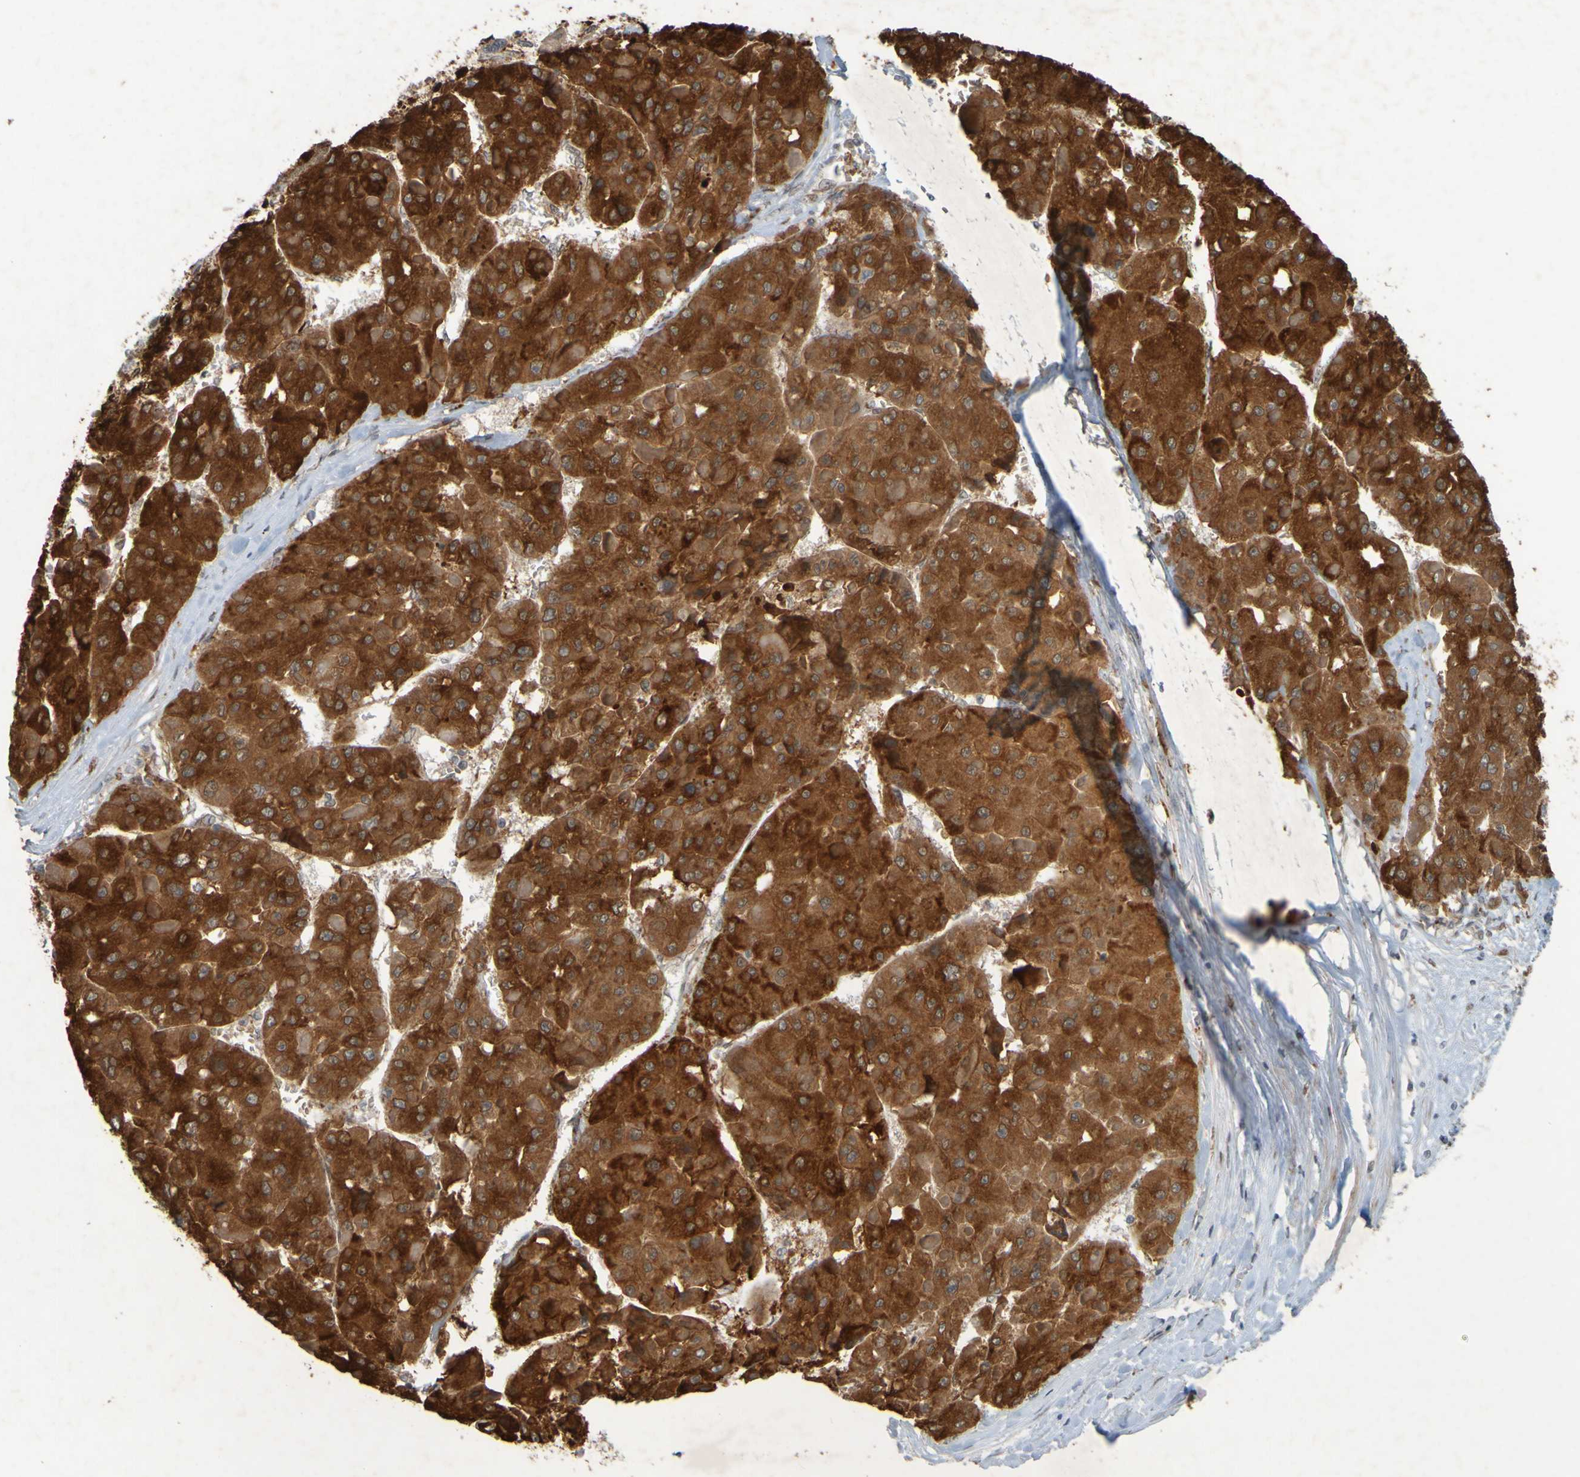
{"staining": {"intensity": "strong", "quantity": ">75%", "location": "cytoplasmic/membranous"}, "tissue": "liver cancer", "cell_type": "Tumor cells", "image_type": "cancer", "snomed": [{"axis": "morphology", "description": "Carcinoma, Hepatocellular, NOS"}, {"axis": "topography", "description": "Liver"}], "caption": "Protein staining shows strong cytoplasmic/membranous staining in about >75% of tumor cells in liver cancer (hepatocellular carcinoma). (DAB IHC, brown staining for protein, blue staining for nuclei).", "gene": "MCPH1", "patient": {"sex": "female", "age": 73}}